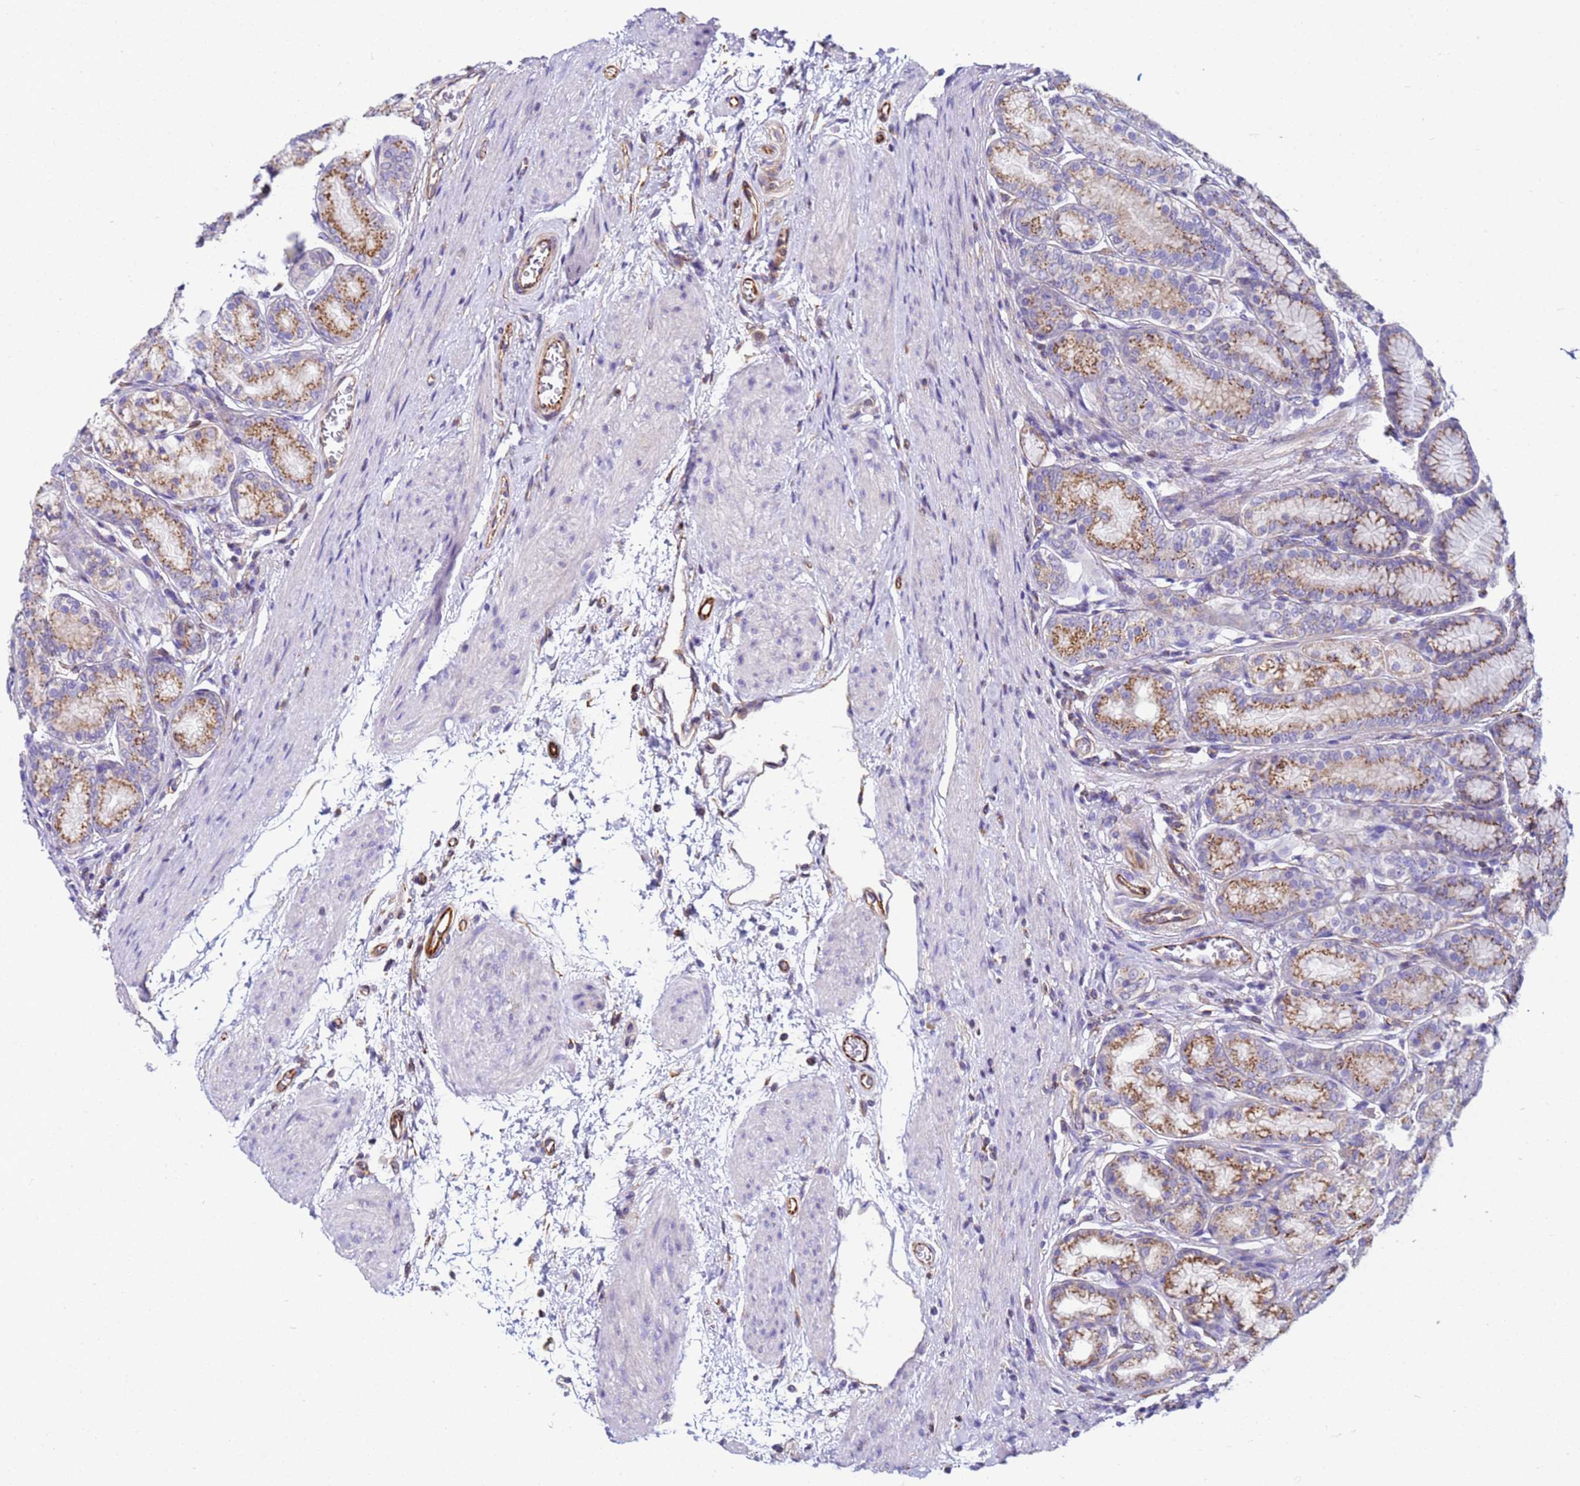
{"staining": {"intensity": "moderate", "quantity": ">75%", "location": "cytoplasmic/membranous"}, "tissue": "stomach", "cell_type": "Glandular cells", "image_type": "normal", "snomed": [{"axis": "morphology", "description": "Normal tissue, NOS"}, {"axis": "morphology", "description": "Adenocarcinoma, NOS"}, {"axis": "morphology", "description": "Adenocarcinoma, High grade"}, {"axis": "topography", "description": "Stomach, upper"}, {"axis": "topography", "description": "Stomach"}], "caption": "IHC photomicrograph of normal human stomach stained for a protein (brown), which exhibits medium levels of moderate cytoplasmic/membranous staining in approximately >75% of glandular cells.", "gene": "UBXN2B", "patient": {"sex": "female", "age": 65}}